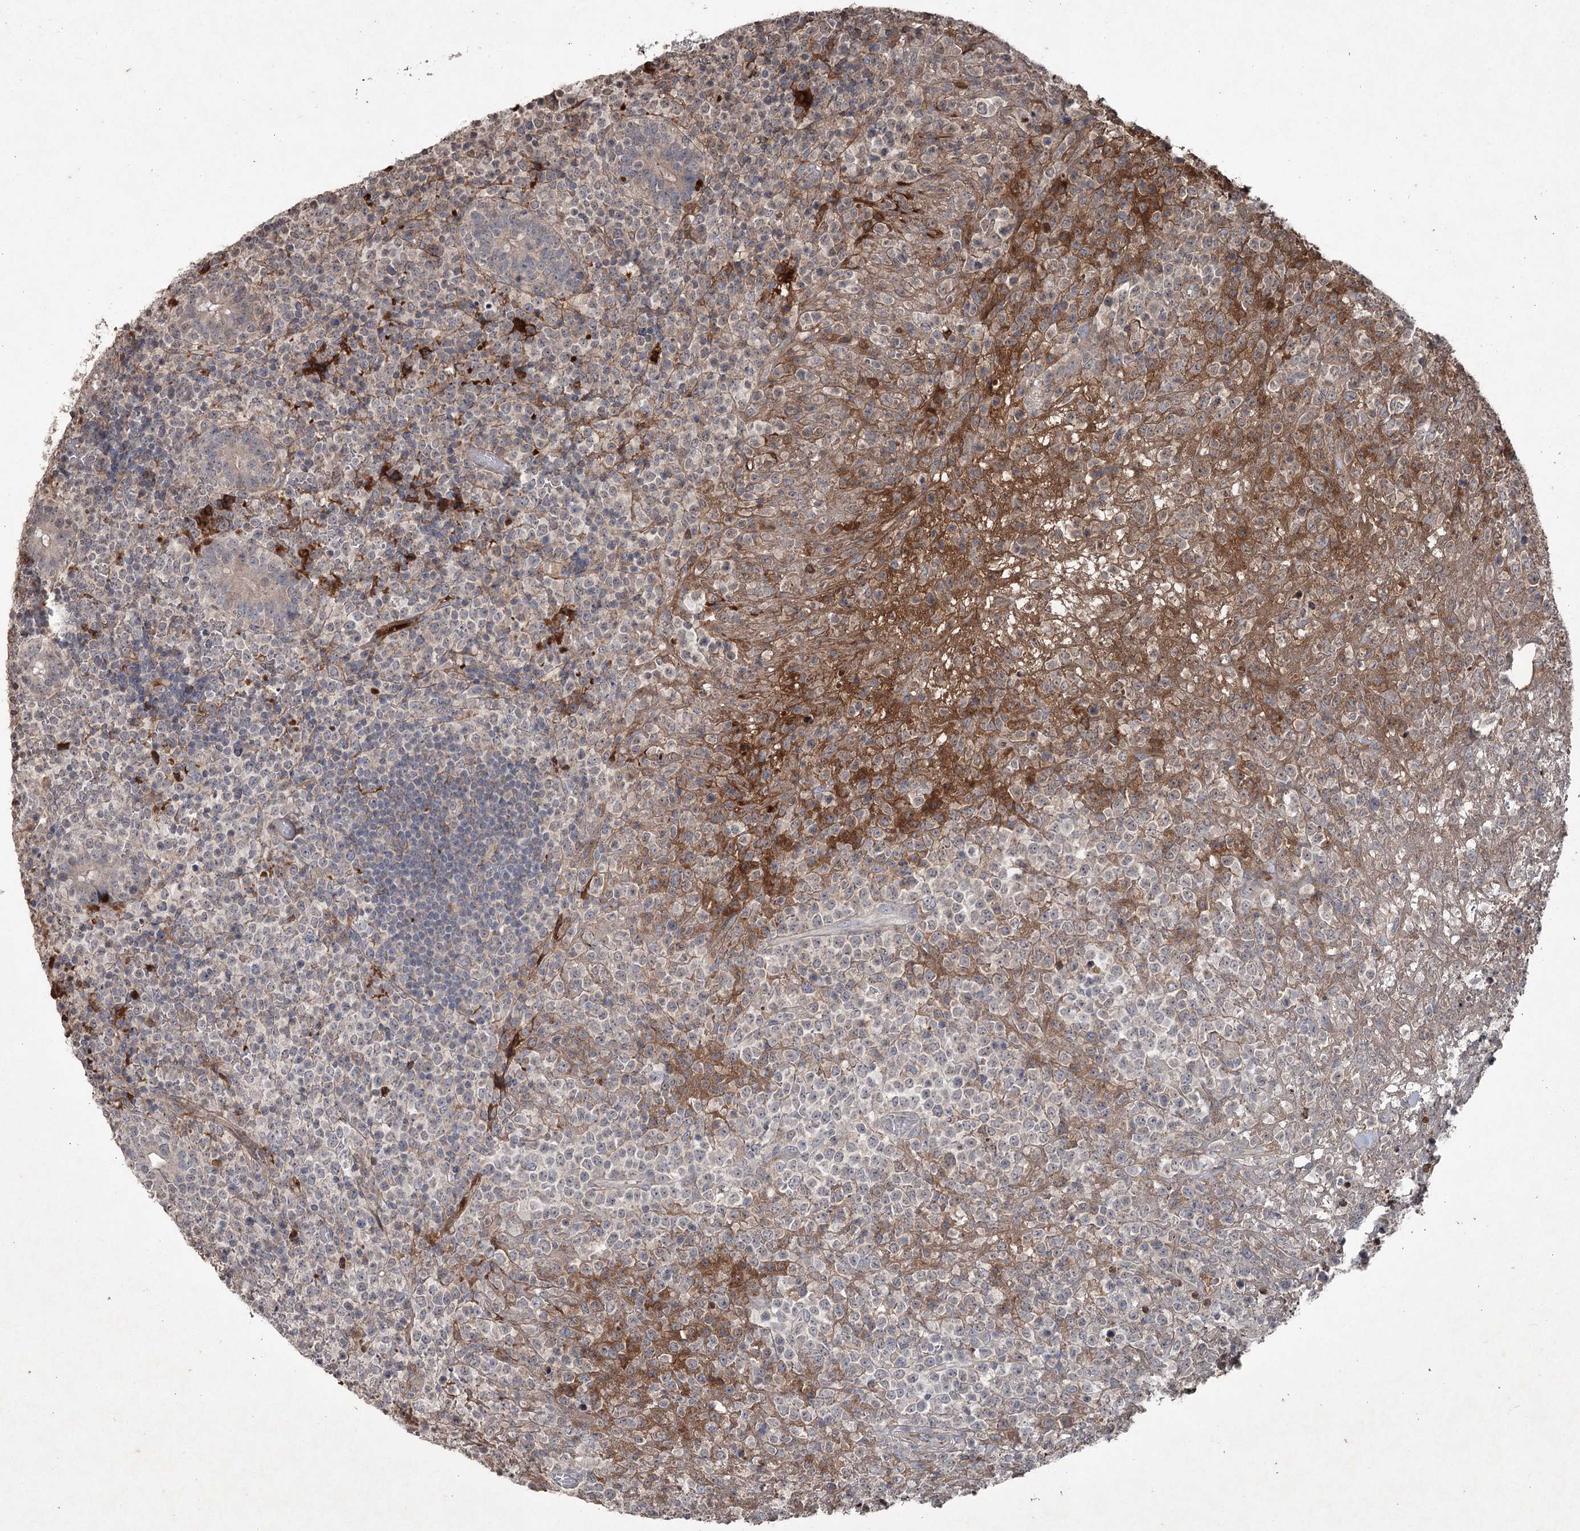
{"staining": {"intensity": "weak", "quantity": "<25%", "location": "cytoplasmic/membranous,nuclear"}, "tissue": "lymphoma", "cell_type": "Tumor cells", "image_type": "cancer", "snomed": [{"axis": "morphology", "description": "Malignant lymphoma, non-Hodgkin's type, High grade"}, {"axis": "topography", "description": "Colon"}], "caption": "Immunohistochemical staining of human high-grade malignant lymphoma, non-Hodgkin's type exhibits no significant expression in tumor cells.", "gene": "PGLYRP2", "patient": {"sex": "female", "age": 53}}